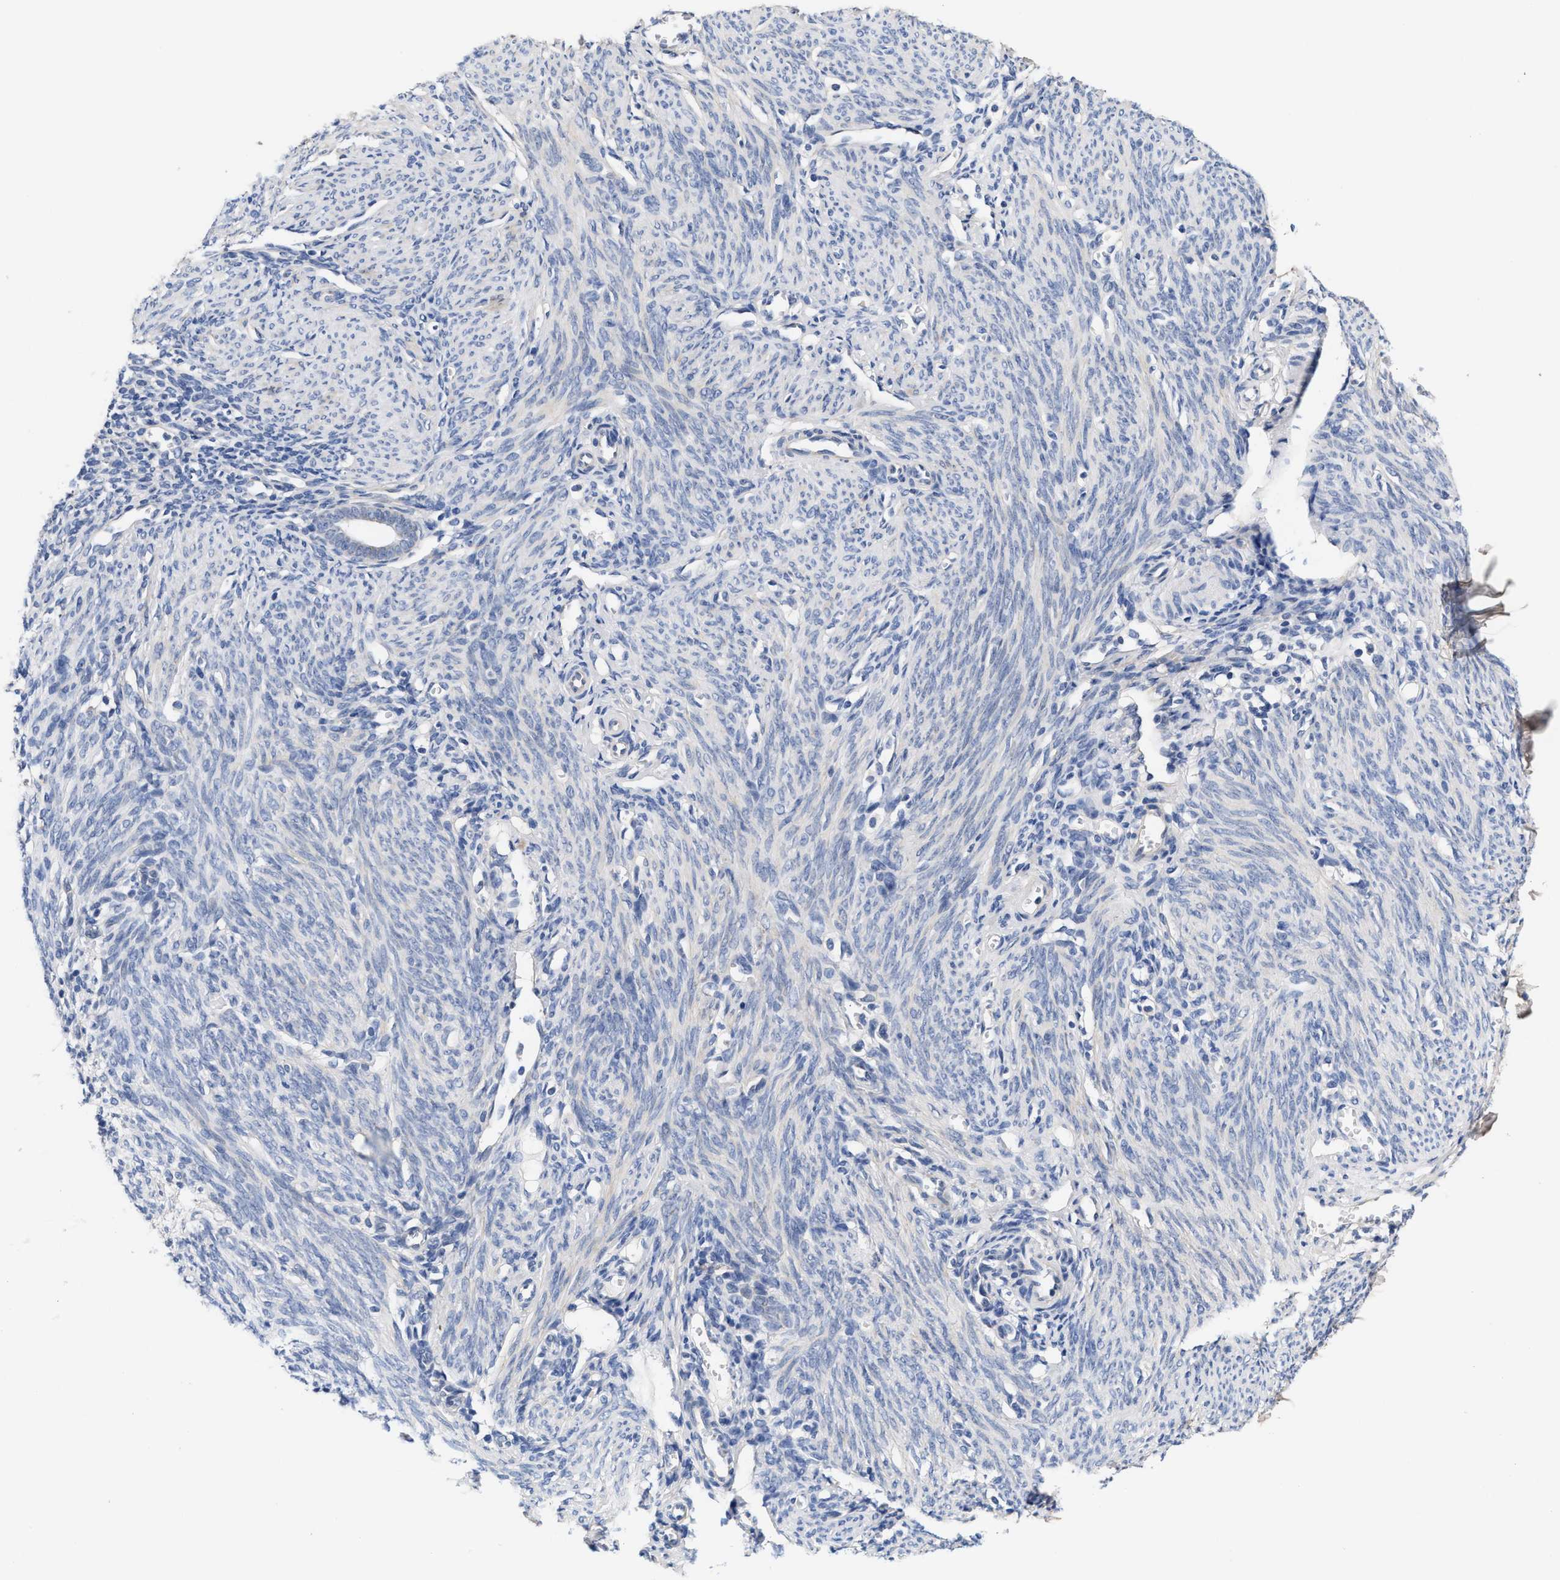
{"staining": {"intensity": "negative", "quantity": "none", "location": "none"}, "tissue": "endometrium", "cell_type": "Cells in endometrial stroma", "image_type": "normal", "snomed": [{"axis": "morphology", "description": "Normal tissue, NOS"}, {"axis": "morphology", "description": "Adenocarcinoma, NOS"}, {"axis": "topography", "description": "Endometrium"}], "caption": "IHC image of unremarkable endometrium: human endometrium stained with DAB demonstrates no significant protein expression in cells in endometrial stroma.", "gene": "ACTL7B", "patient": {"sex": "female", "age": 57}}